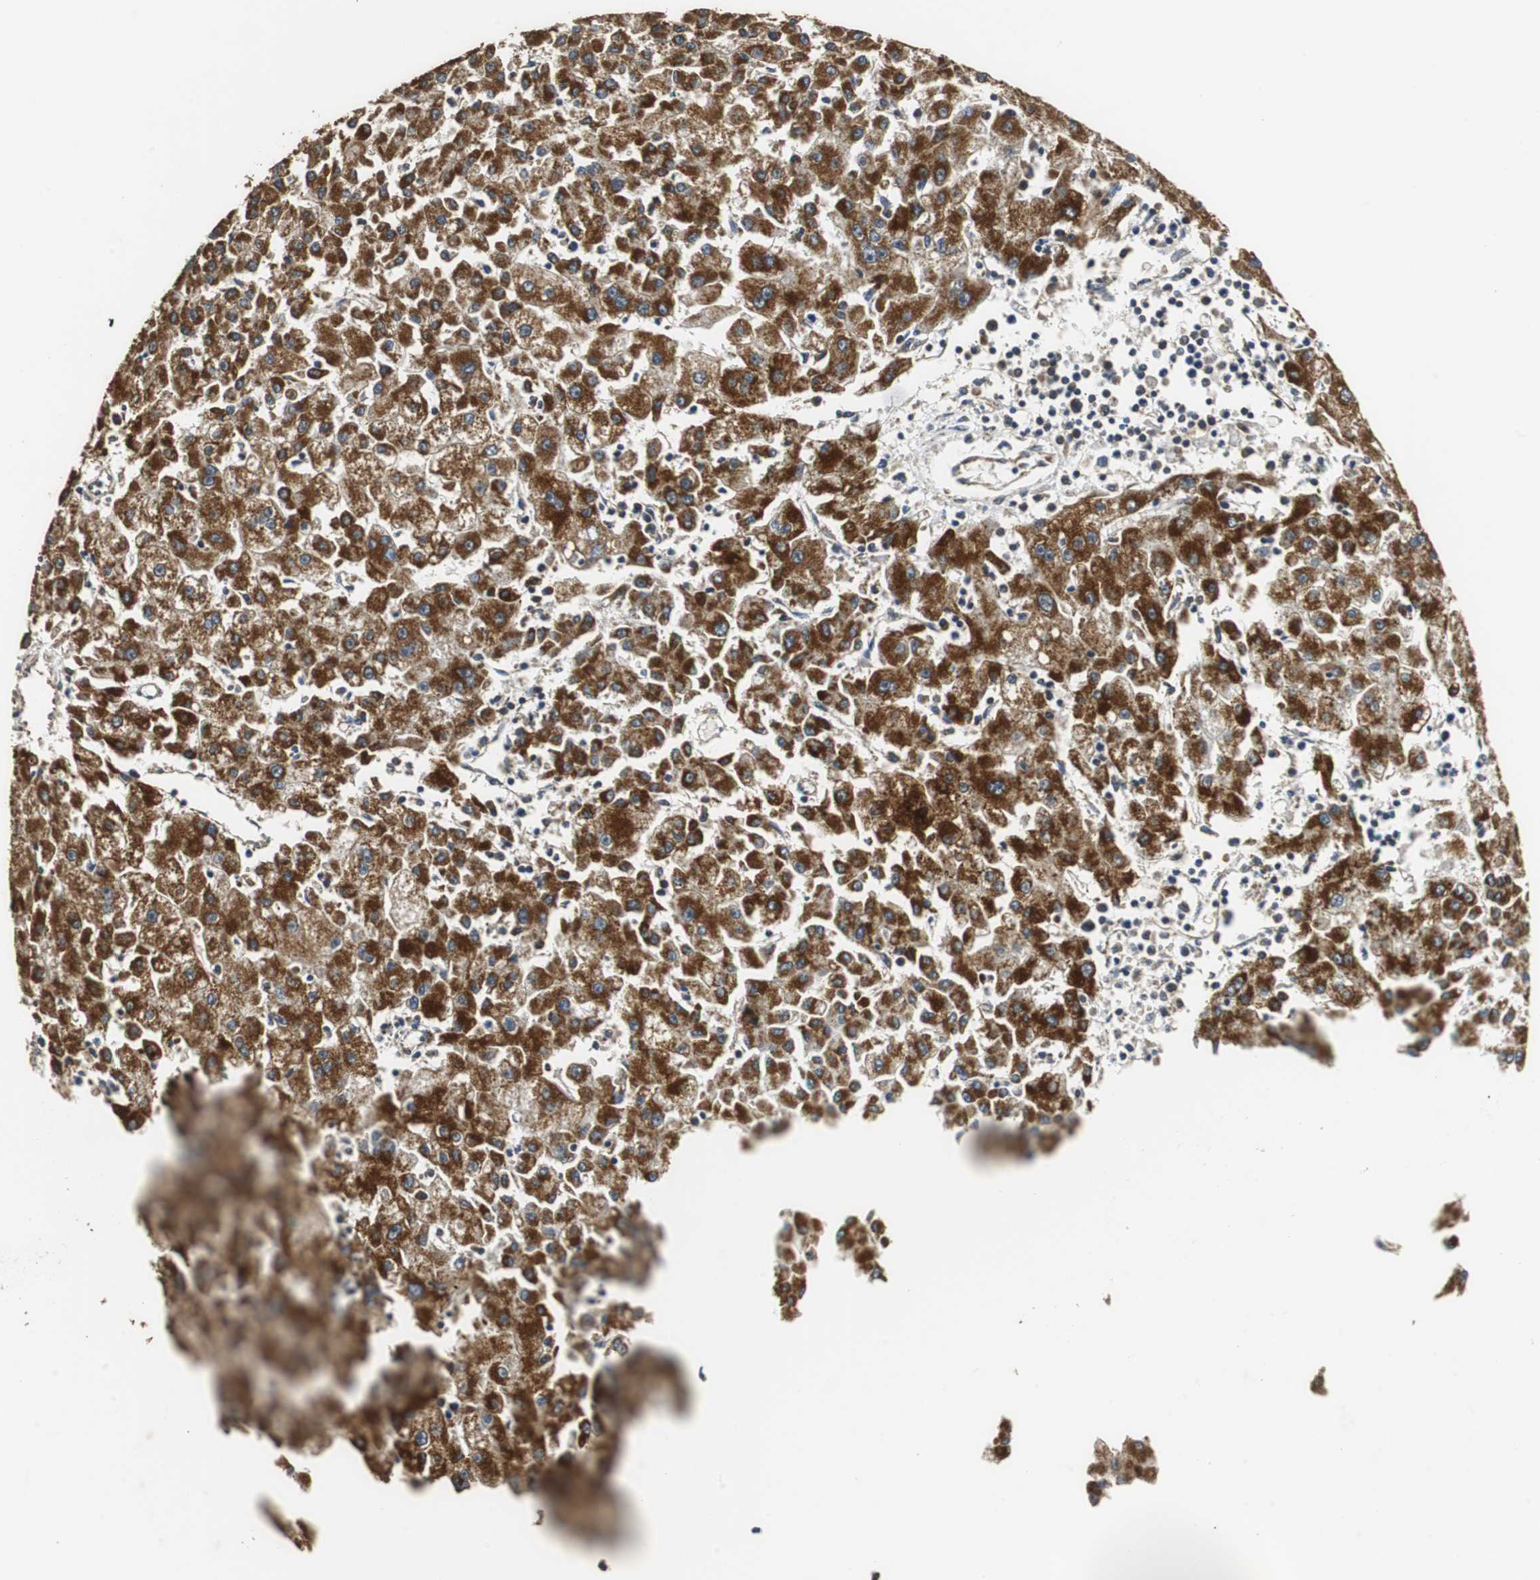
{"staining": {"intensity": "strong", "quantity": ">75%", "location": "cytoplasmic/membranous"}, "tissue": "liver cancer", "cell_type": "Tumor cells", "image_type": "cancer", "snomed": [{"axis": "morphology", "description": "Carcinoma, Hepatocellular, NOS"}, {"axis": "topography", "description": "Liver"}], "caption": "The image demonstrates staining of liver cancer, revealing strong cytoplasmic/membranous protein expression (brown color) within tumor cells.", "gene": "NNT", "patient": {"sex": "male", "age": 72}}